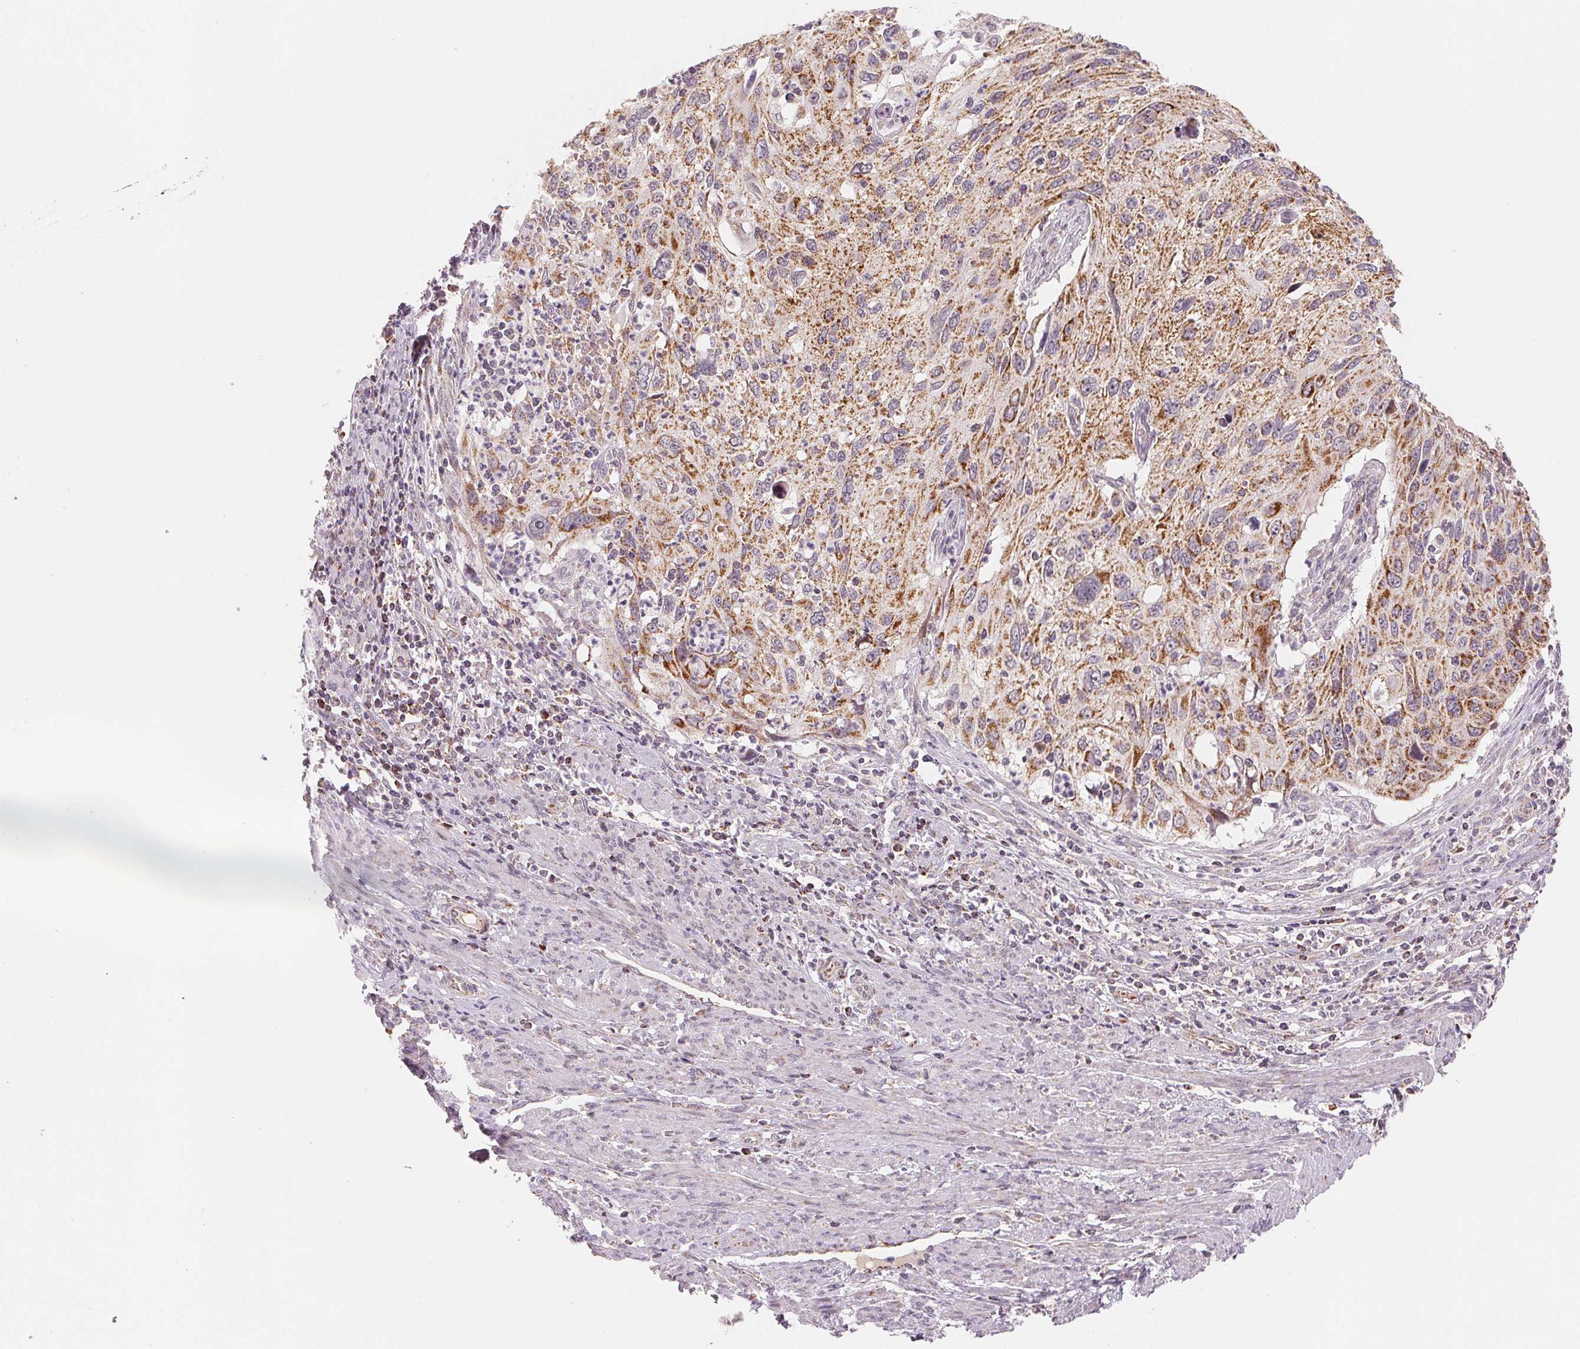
{"staining": {"intensity": "moderate", "quantity": "25%-75%", "location": "cytoplasmic/membranous"}, "tissue": "cervical cancer", "cell_type": "Tumor cells", "image_type": "cancer", "snomed": [{"axis": "morphology", "description": "Squamous cell carcinoma, NOS"}, {"axis": "topography", "description": "Cervix"}], "caption": "Cervical cancer was stained to show a protein in brown. There is medium levels of moderate cytoplasmic/membranous staining in about 25%-75% of tumor cells. Immunohistochemistry (ihc) stains the protein of interest in brown and the nuclei are stained blue.", "gene": "HINT2", "patient": {"sex": "female", "age": 70}}